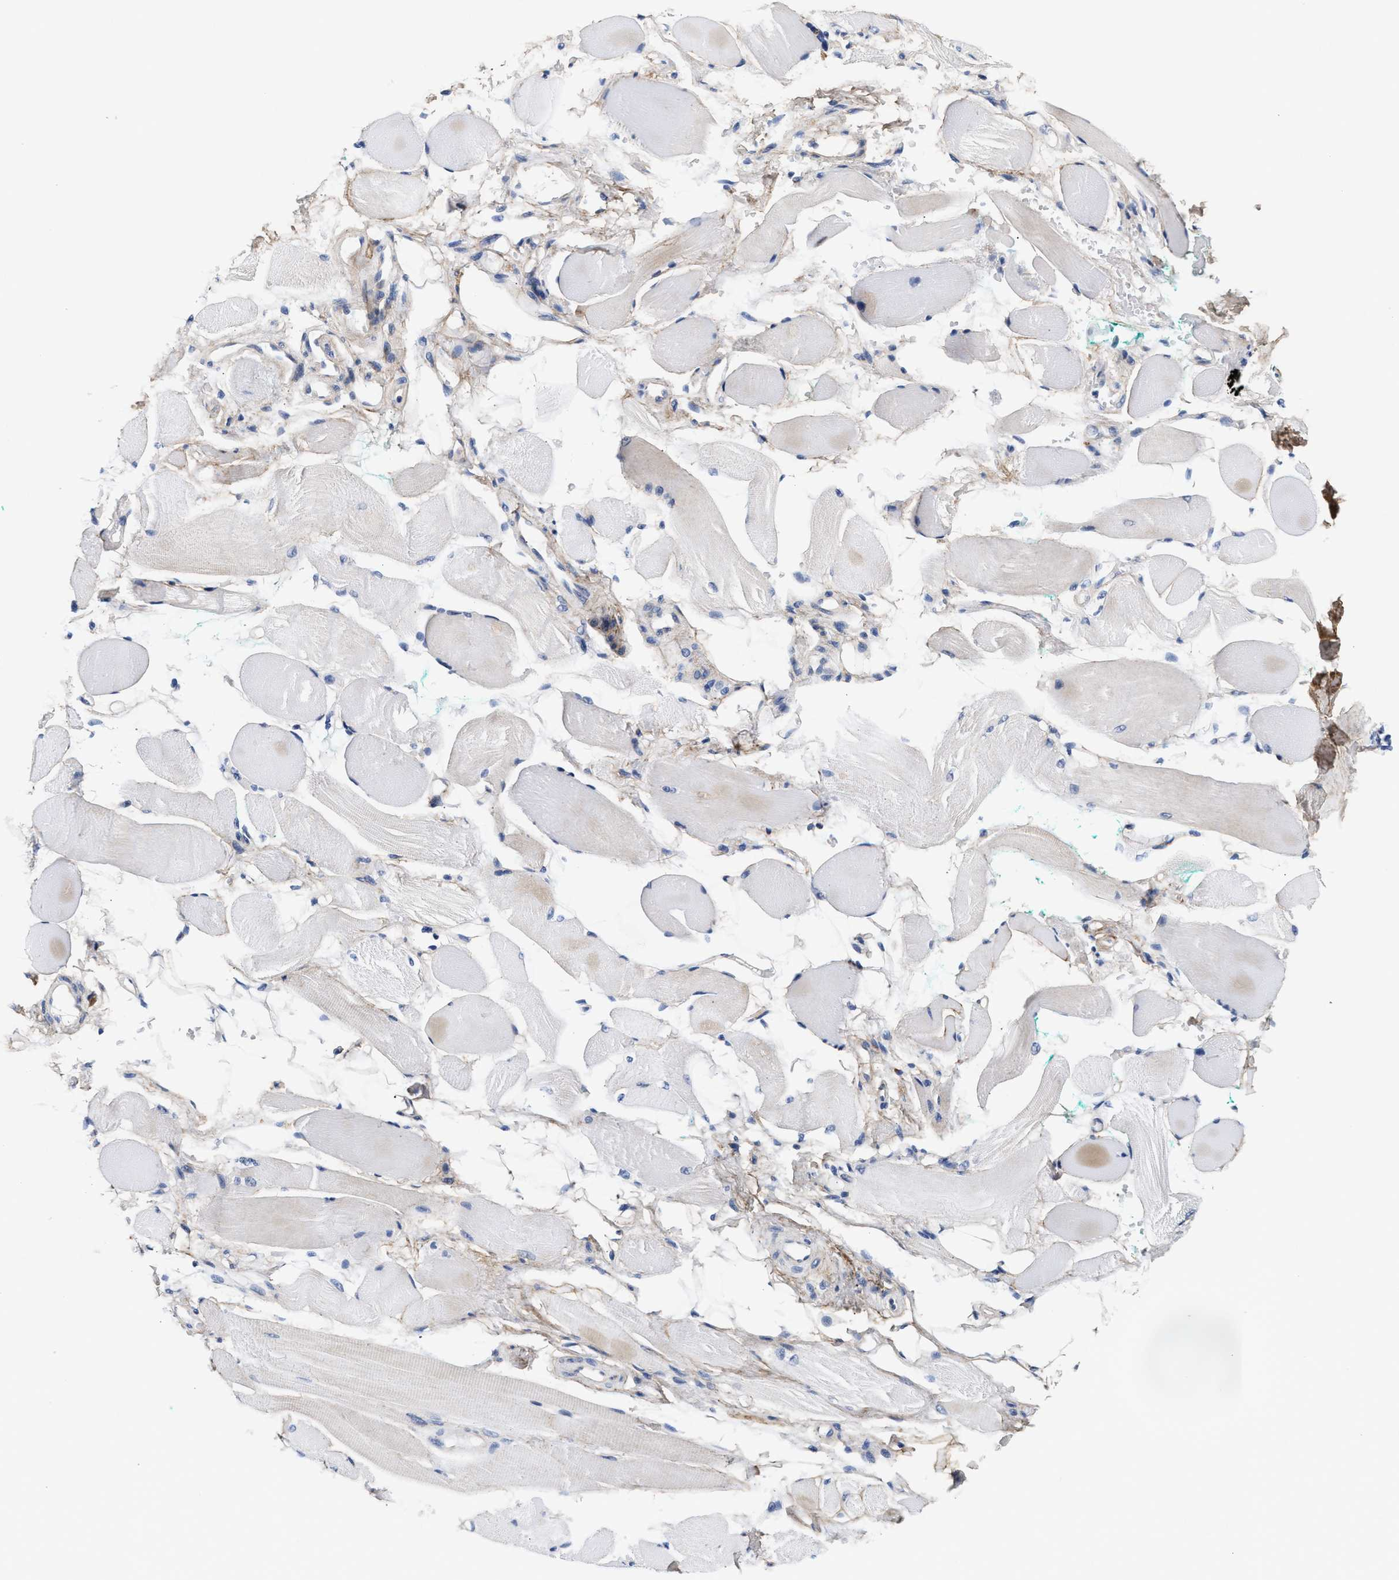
{"staining": {"intensity": "negative", "quantity": "none", "location": "none"}, "tissue": "skeletal muscle", "cell_type": "Myocytes", "image_type": "normal", "snomed": [{"axis": "morphology", "description": "Normal tissue, NOS"}, {"axis": "topography", "description": "Skeletal muscle"}, {"axis": "topography", "description": "Peripheral nerve tissue"}], "caption": "This is an immunohistochemistry (IHC) micrograph of normal human skeletal muscle. There is no positivity in myocytes.", "gene": "ACTL7B", "patient": {"sex": "female", "age": 84}}